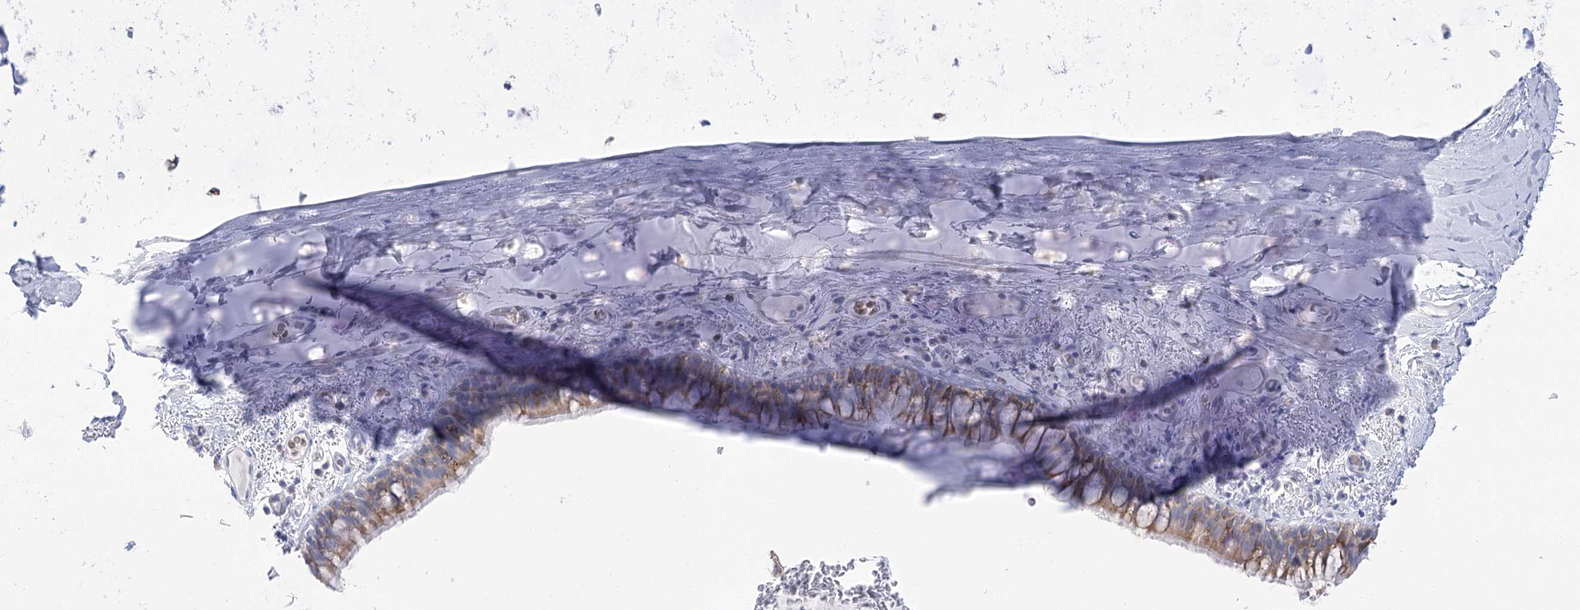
{"staining": {"intensity": "moderate", "quantity": ">75%", "location": "cytoplasmic/membranous"}, "tissue": "bronchus", "cell_type": "Respiratory epithelial cells", "image_type": "normal", "snomed": [{"axis": "morphology", "description": "Normal tissue, NOS"}, {"axis": "topography", "description": "Cartilage tissue"}, {"axis": "topography", "description": "Bronchus"}], "caption": "This is a histology image of immunohistochemistry staining of unremarkable bronchus, which shows moderate staining in the cytoplasmic/membranous of respiratory epithelial cells.", "gene": "SIAE", "patient": {"sex": "female", "age": 36}}